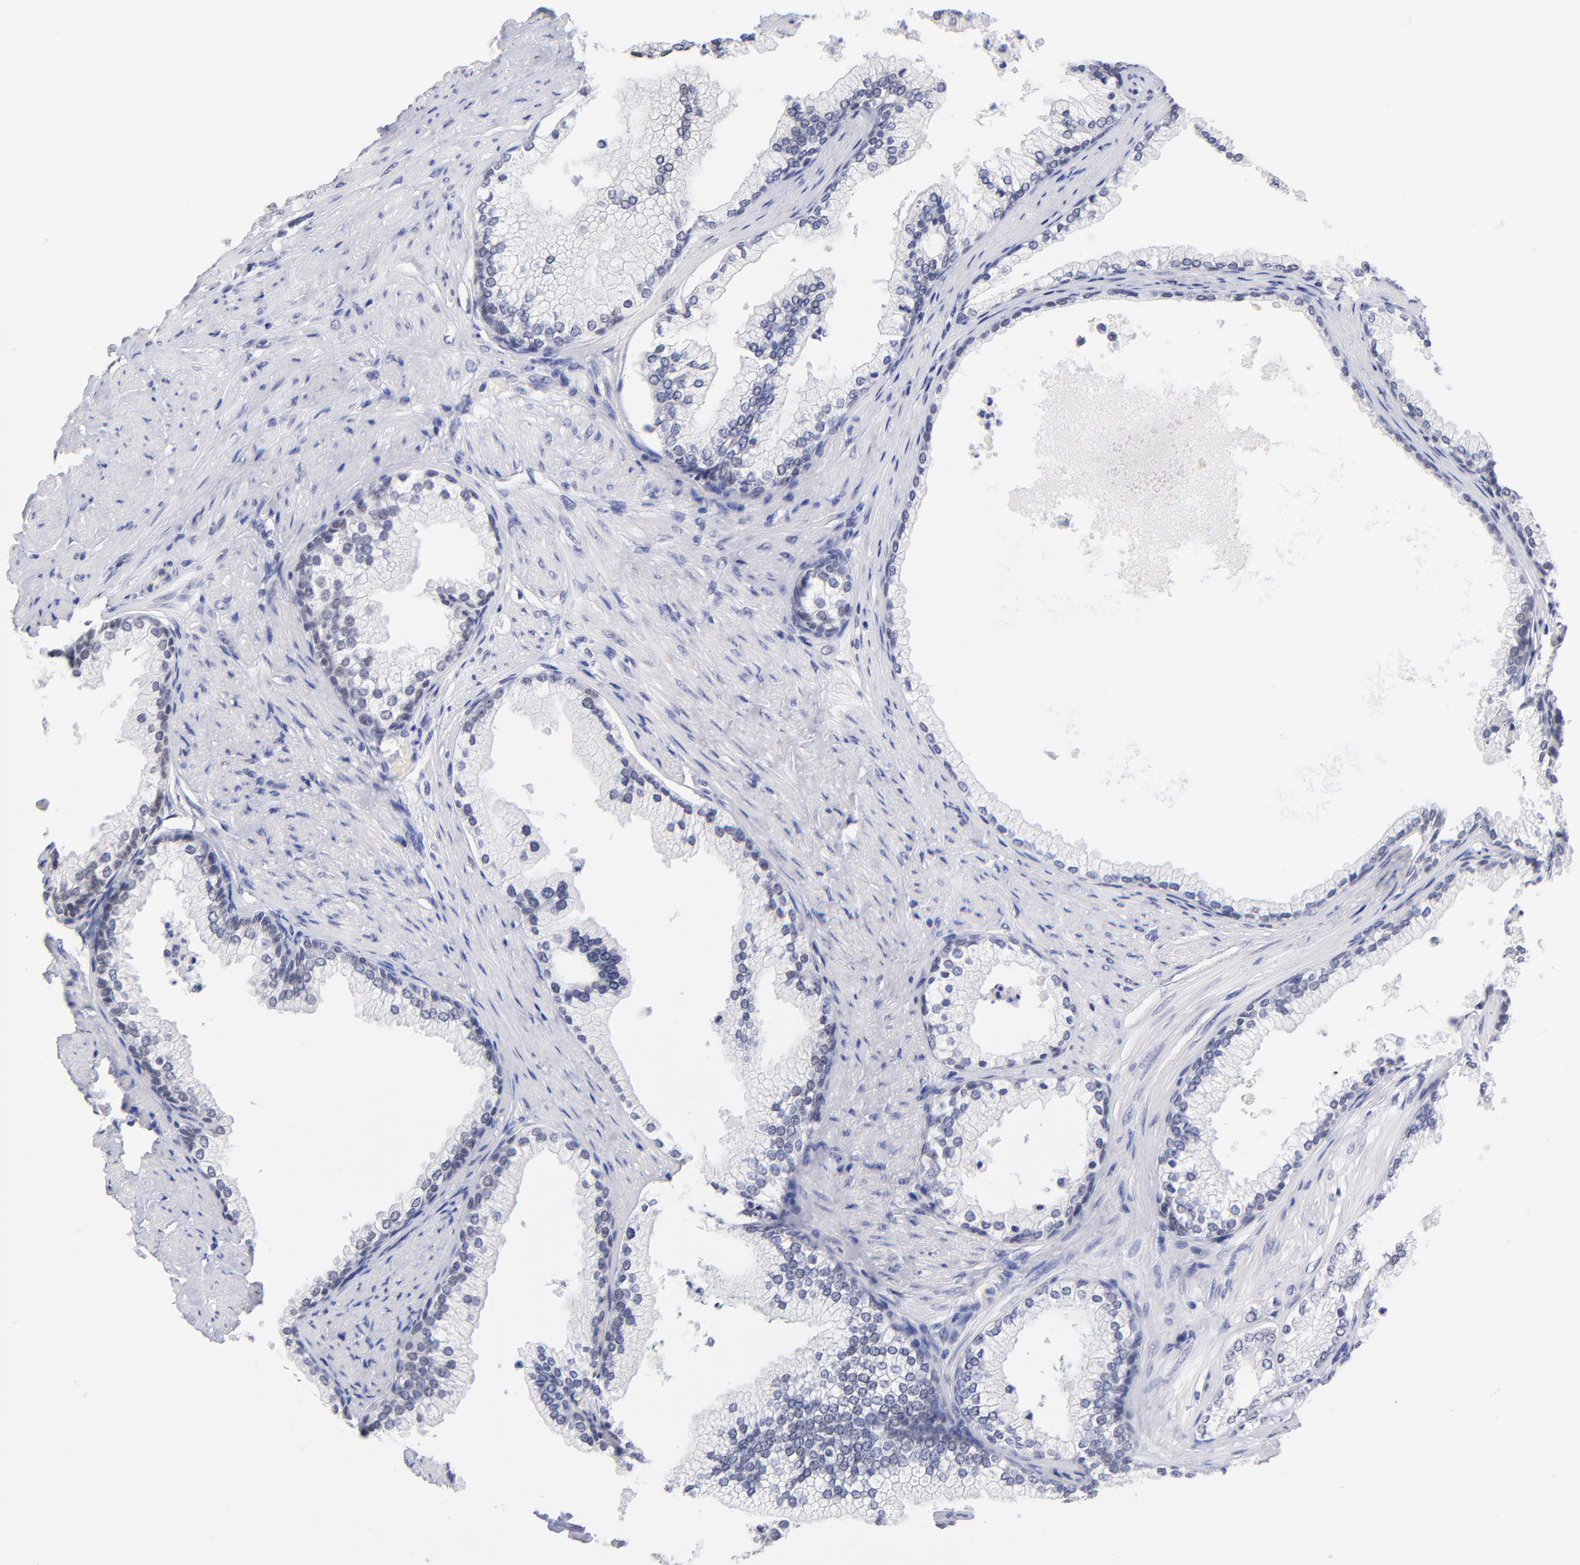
{"staining": {"intensity": "negative", "quantity": "none", "location": "none"}, "tissue": "prostate cancer", "cell_type": "Tumor cells", "image_type": "cancer", "snomed": [{"axis": "morphology", "description": "Adenocarcinoma, Low grade"}, {"axis": "topography", "description": "Prostate"}], "caption": "Tumor cells are negative for brown protein staining in prostate cancer.", "gene": "ZNF74", "patient": {"sex": "male", "age": 71}}